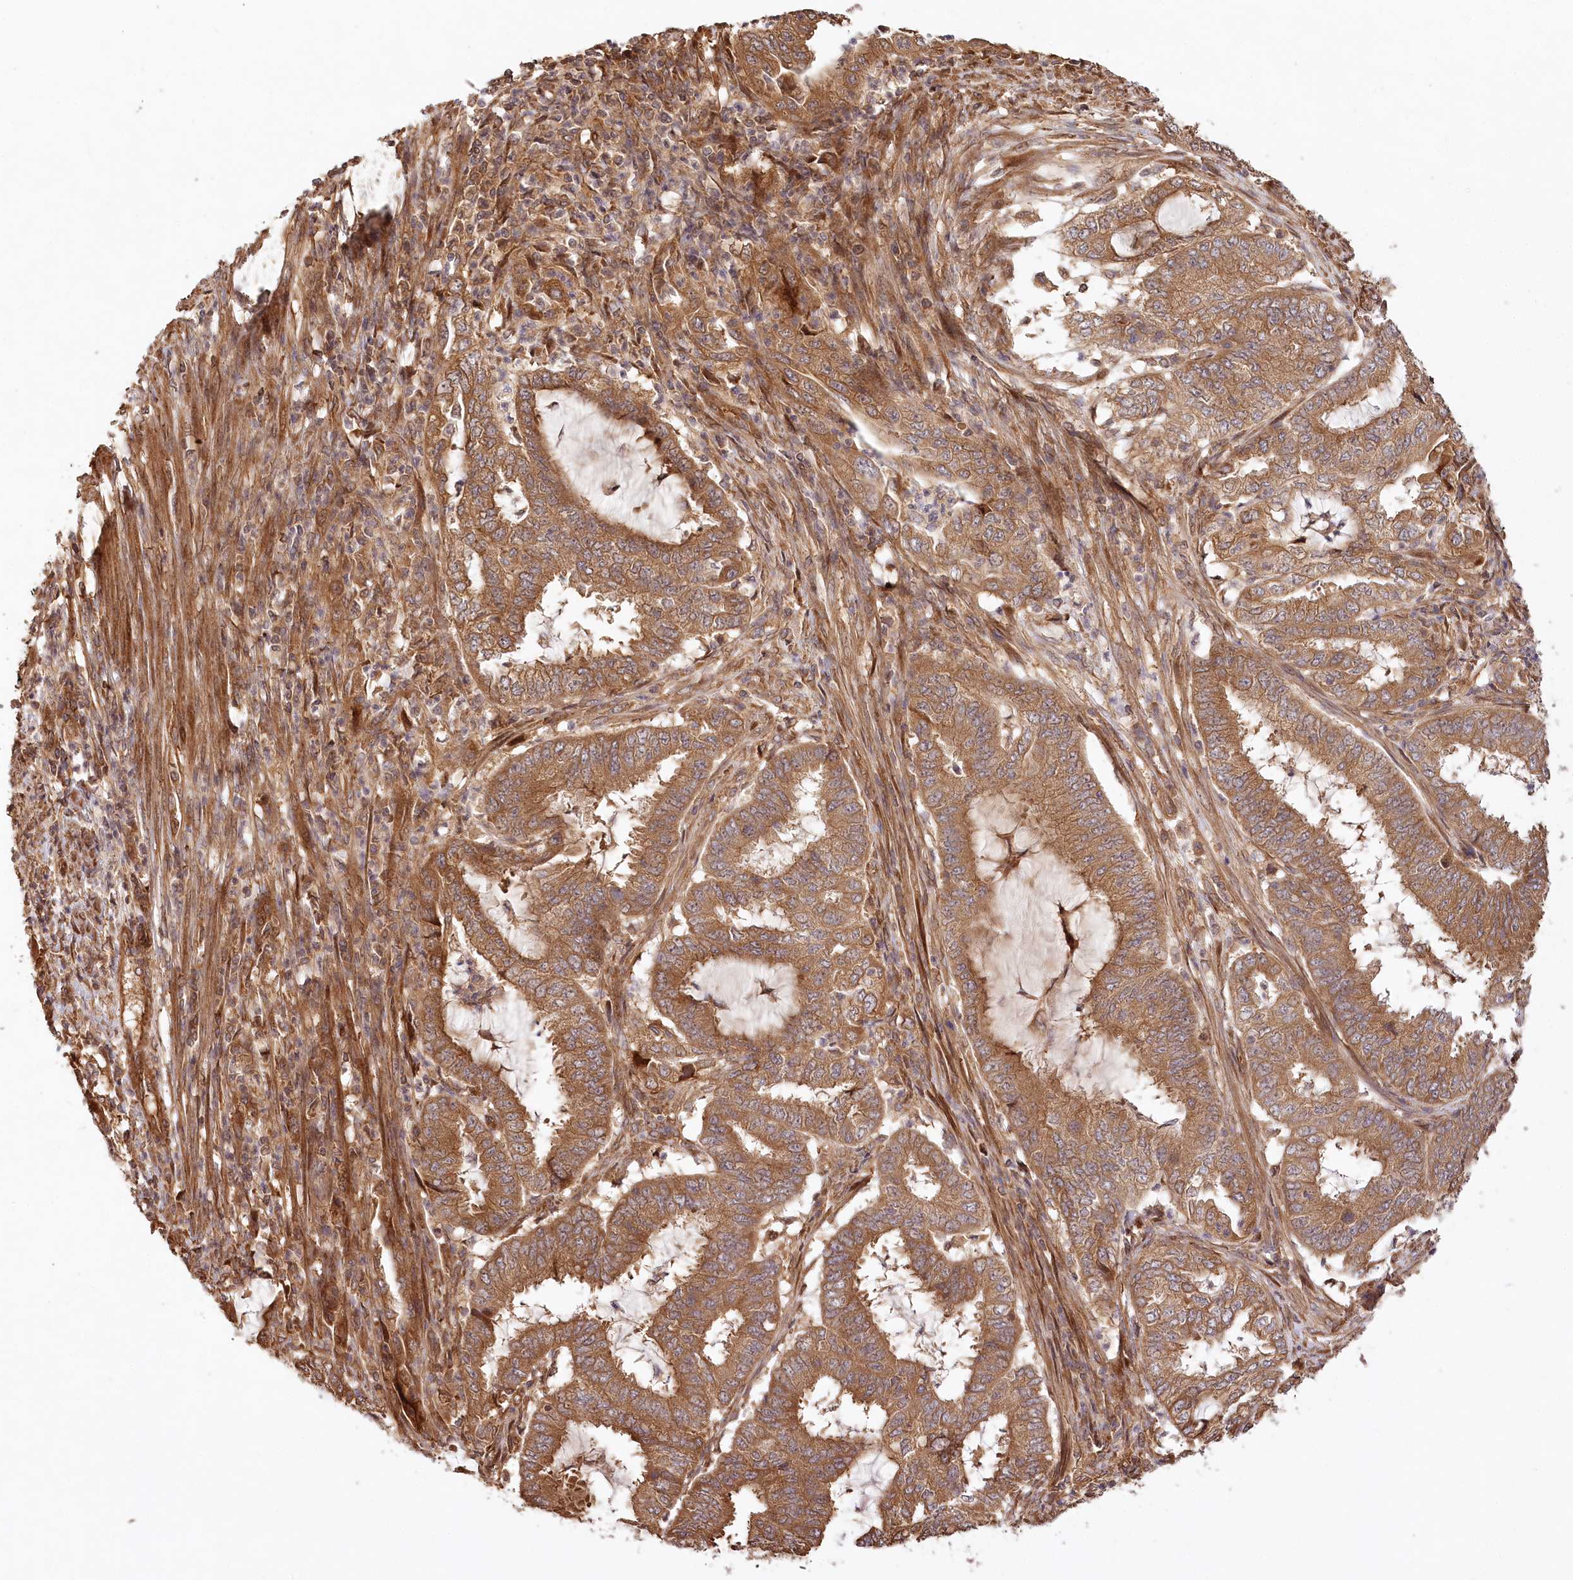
{"staining": {"intensity": "moderate", "quantity": ">75%", "location": "cytoplasmic/membranous"}, "tissue": "endometrial cancer", "cell_type": "Tumor cells", "image_type": "cancer", "snomed": [{"axis": "morphology", "description": "Adenocarcinoma, NOS"}, {"axis": "topography", "description": "Endometrium"}], "caption": "Immunohistochemistry staining of endometrial cancer (adenocarcinoma), which displays medium levels of moderate cytoplasmic/membranous positivity in approximately >75% of tumor cells indicating moderate cytoplasmic/membranous protein expression. The staining was performed using DAB (brown) for protein detection and nuclei were counterstained in hematoxylin (blue).", "gene": "LSS", "patient": {"sex": "female", "age": 51}}